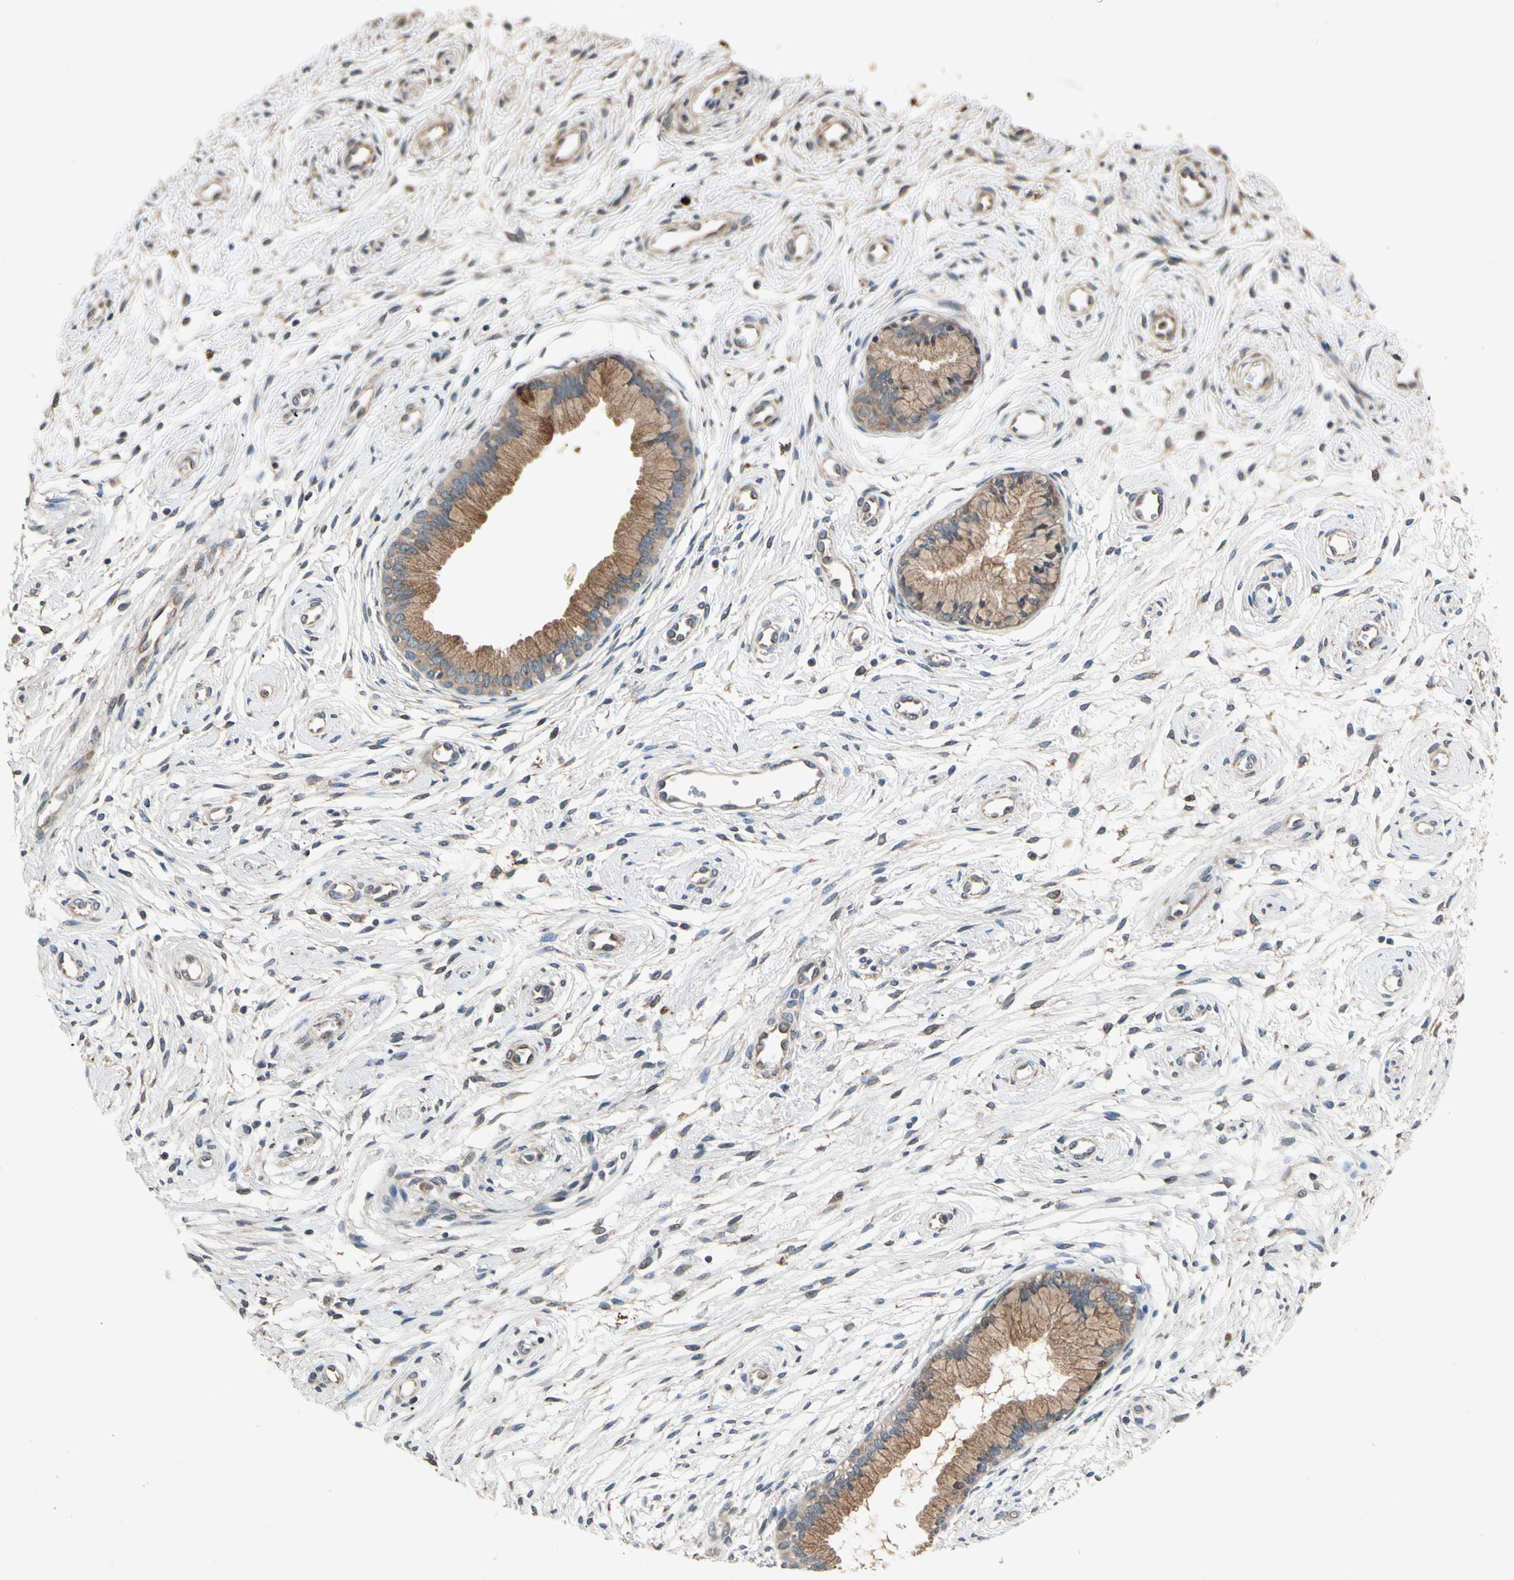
{"staining": {"intensity": "moderate", "quantity": "25%-75%", "location": "cytoplasmic/membranous"}, "tissue": "cervix", "cell_type": "Glandular cells", "image_type": "normal", "snomed": [{"axis": "morphology", "description": "Normal tissue, NOS"}, {"axis": "topography", "description": "Cervix"}], "caption": "Benign cervix demonstrates moderate cytoplasmic/membranous expression in about 25%-75% of glandular cells.", "gene": "ROCK2", "patient": {"sex": "female", "age": 39}}